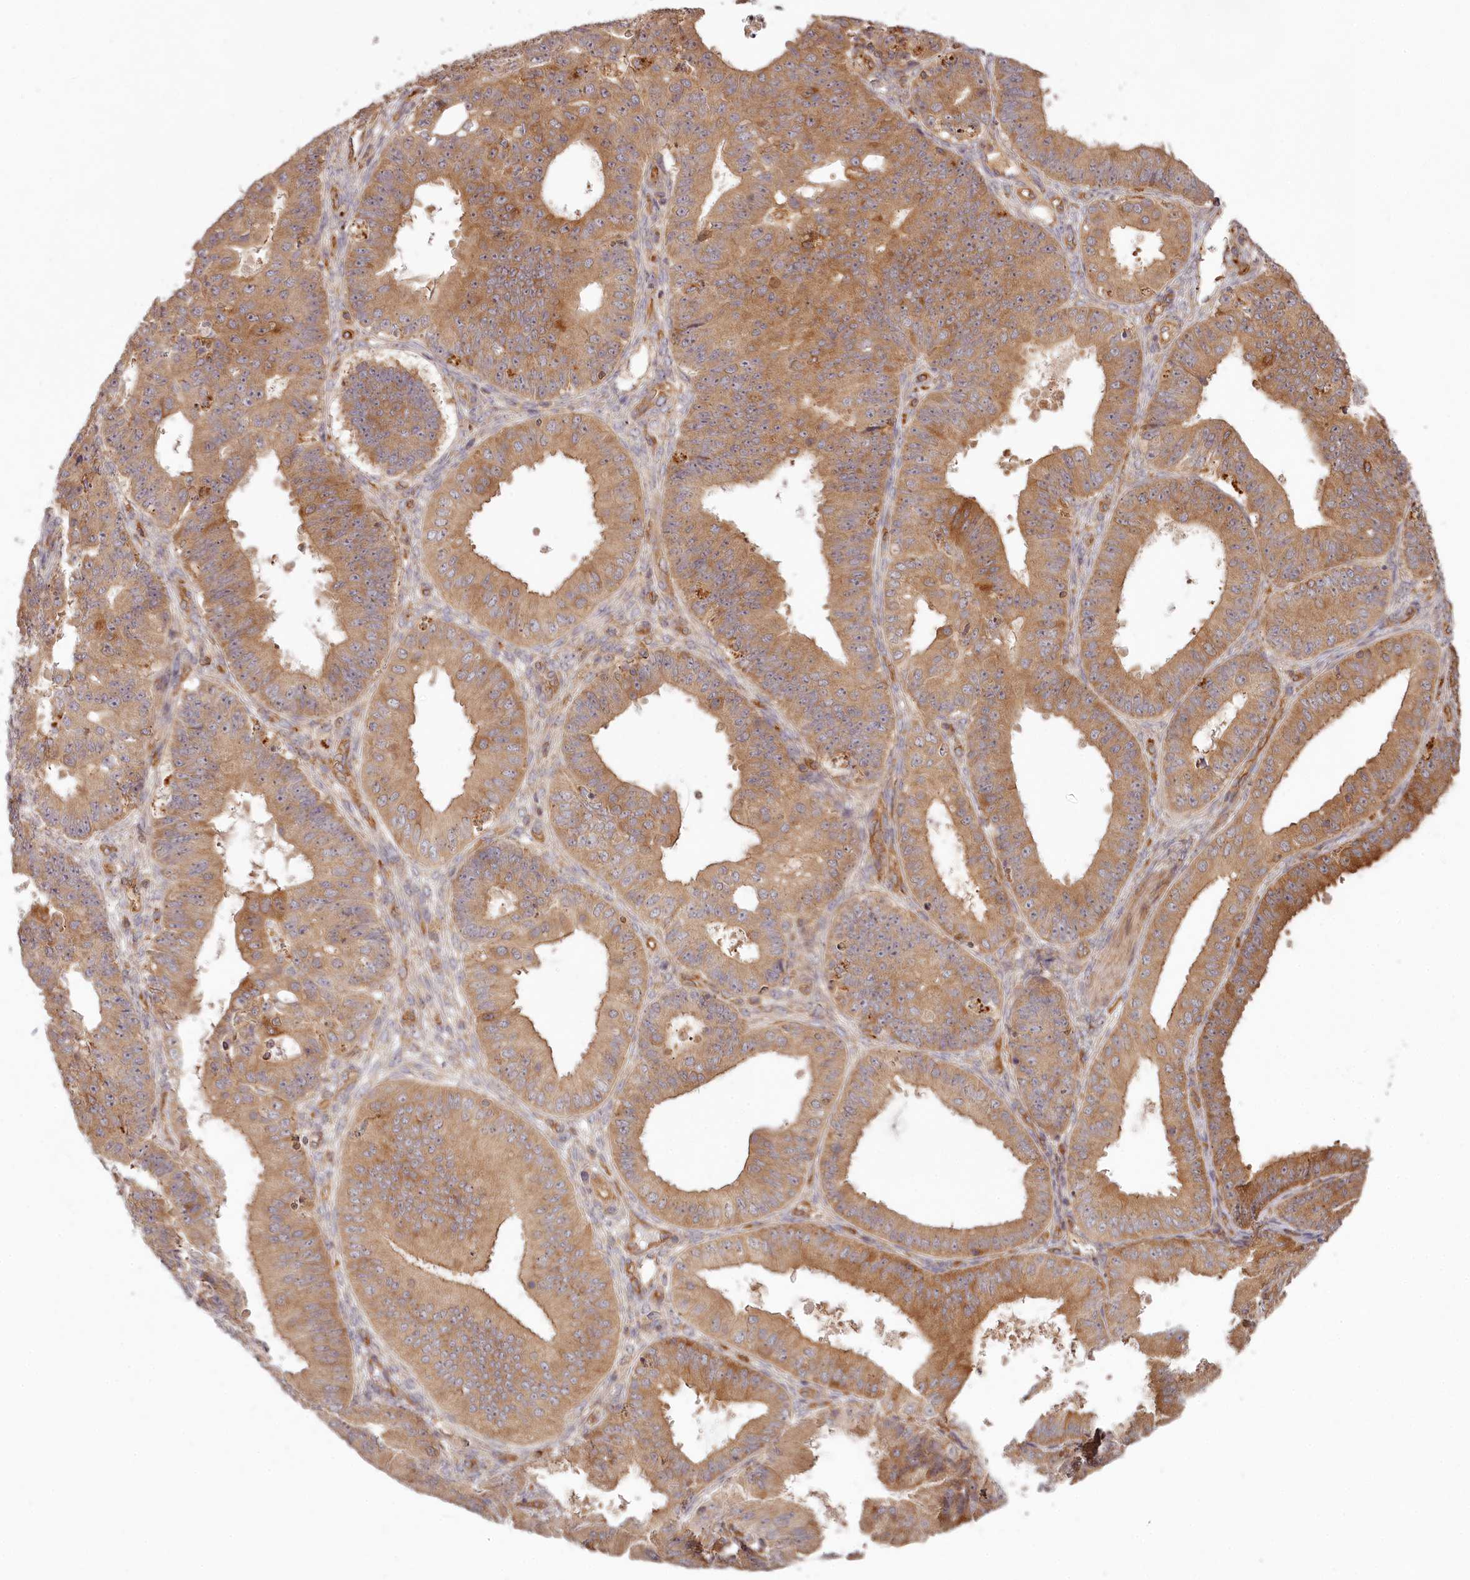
{"staining": {"intensity": "moderate", "quantity": ">75%", "location": "cytoplasmic/membranous"}, "tissue": "ovarian cancer", "cell_type": "Tumor cells", "image_type": "cancer", "snomed": [{"axis": "morphology", "description": "Carcinoma, endometroid"}, {"axis": "topography", "description": "Appendix"}, {"axis": "topography", "description": "Ovary"}], "caption": "Protein staining of endometroid carcinoma (ovarian) tissue displays moderate cytoplasmic/membranous staining in about >75% of tumor cells.", "gene": "TMIE", "patient": {"sex": "female", "age": 42}}